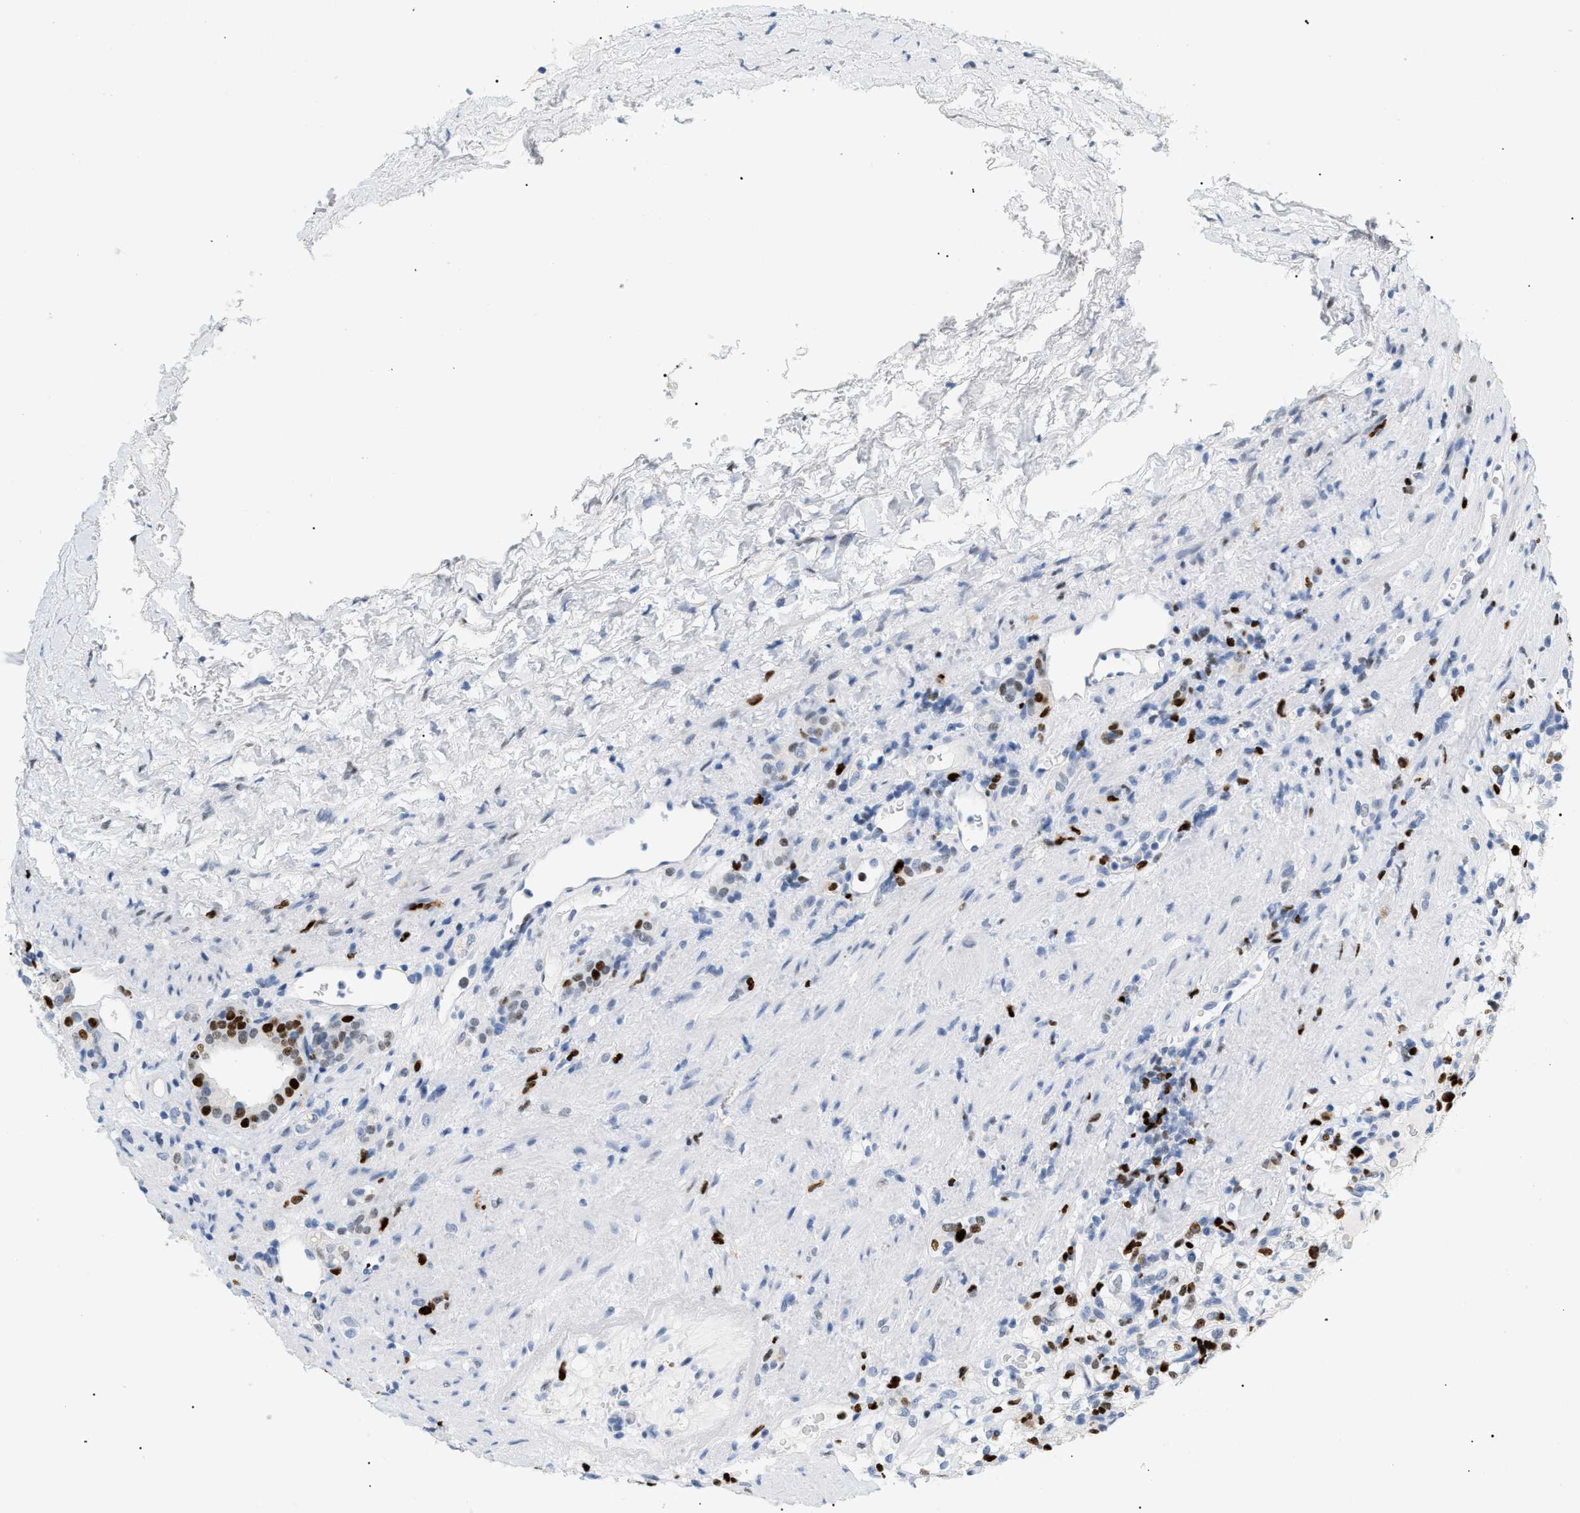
{"staining": {"intensity": "strong", "quantity": "25%-75%", "location": "nuclear"}, "tissue": "renal cancer", "cell_type": "Tumor cells", "image_type": "cancer", "snomed": [{"axis": "morphology", "description": "Normal tissue, NOS"}, {"axis": "morphology", "description": "Adenocarcinoma, NOS"}, {"axis": "topography", "description": "Kidney"}], "caption": "High-power microscopy captured an immunohistochemistry (IHC) histopathology image of renal adenocarcinoma, revealing strong nuclear expression in about 25%-75% of tumor cells.", "gene": "MCM7", "patient": {"sex": "female", "age": 72}}